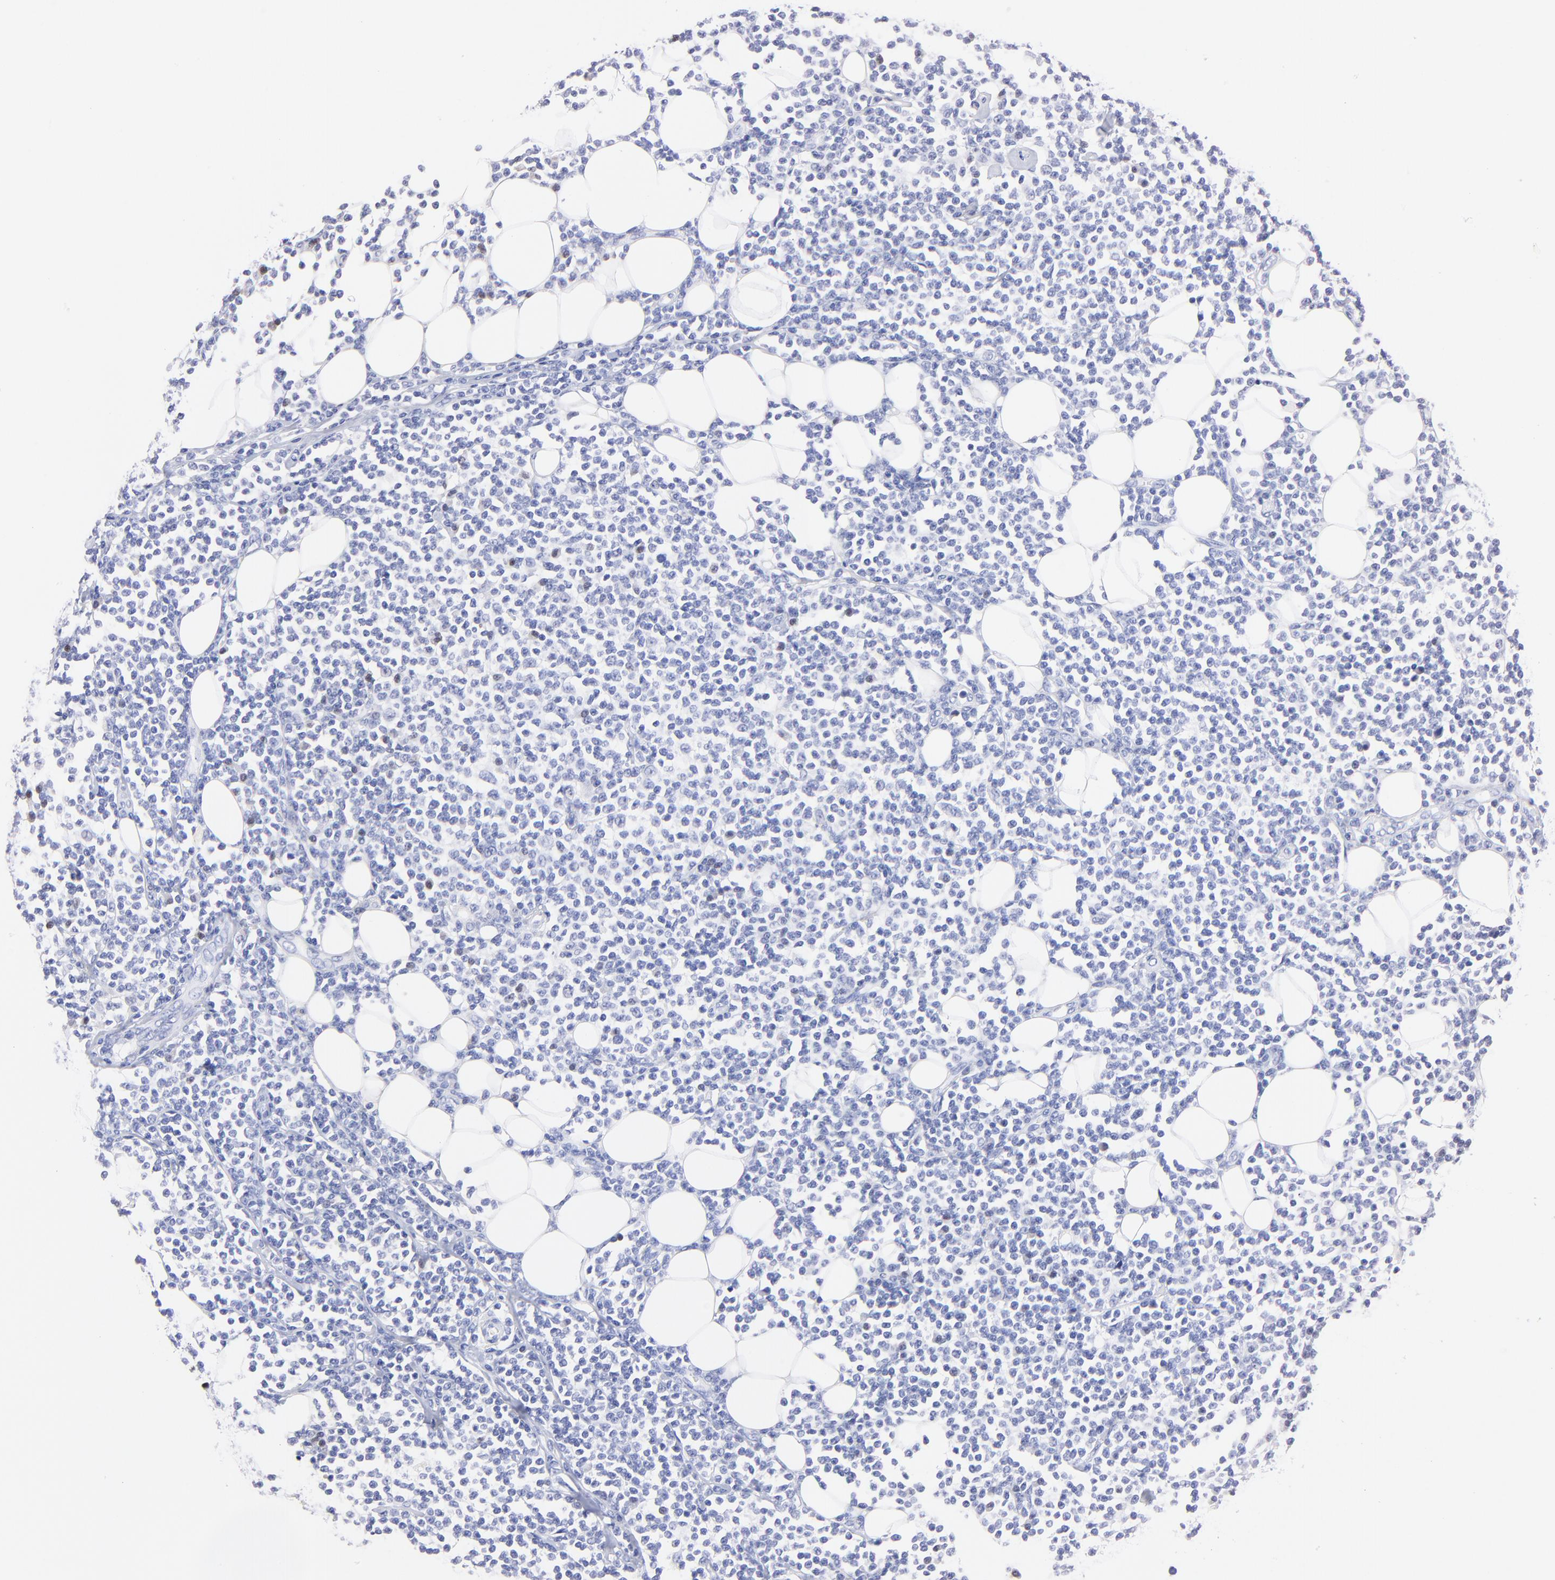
{"staining": {"intensity": "negative", "quantity": "none", "location": "none"}, "tissue": "lymphoma", "cell_type": "Tumor cells", "image_type": "cancer", "snomed": [{"axis": "morphology", "description": "Malignant lymphoma, non-Hodgkin's type, Low grade"}, {"axis": "topography", "description": "Soft tissue"}], "caption": "High magnification brightfield microscopy of lymphoma stained with DAB (brown) and counterstained with hematoxylin (blue): tumor cells show no significant staining.", "gene": "ZNF155", "patient": {"sex": "male", "age": 92}}